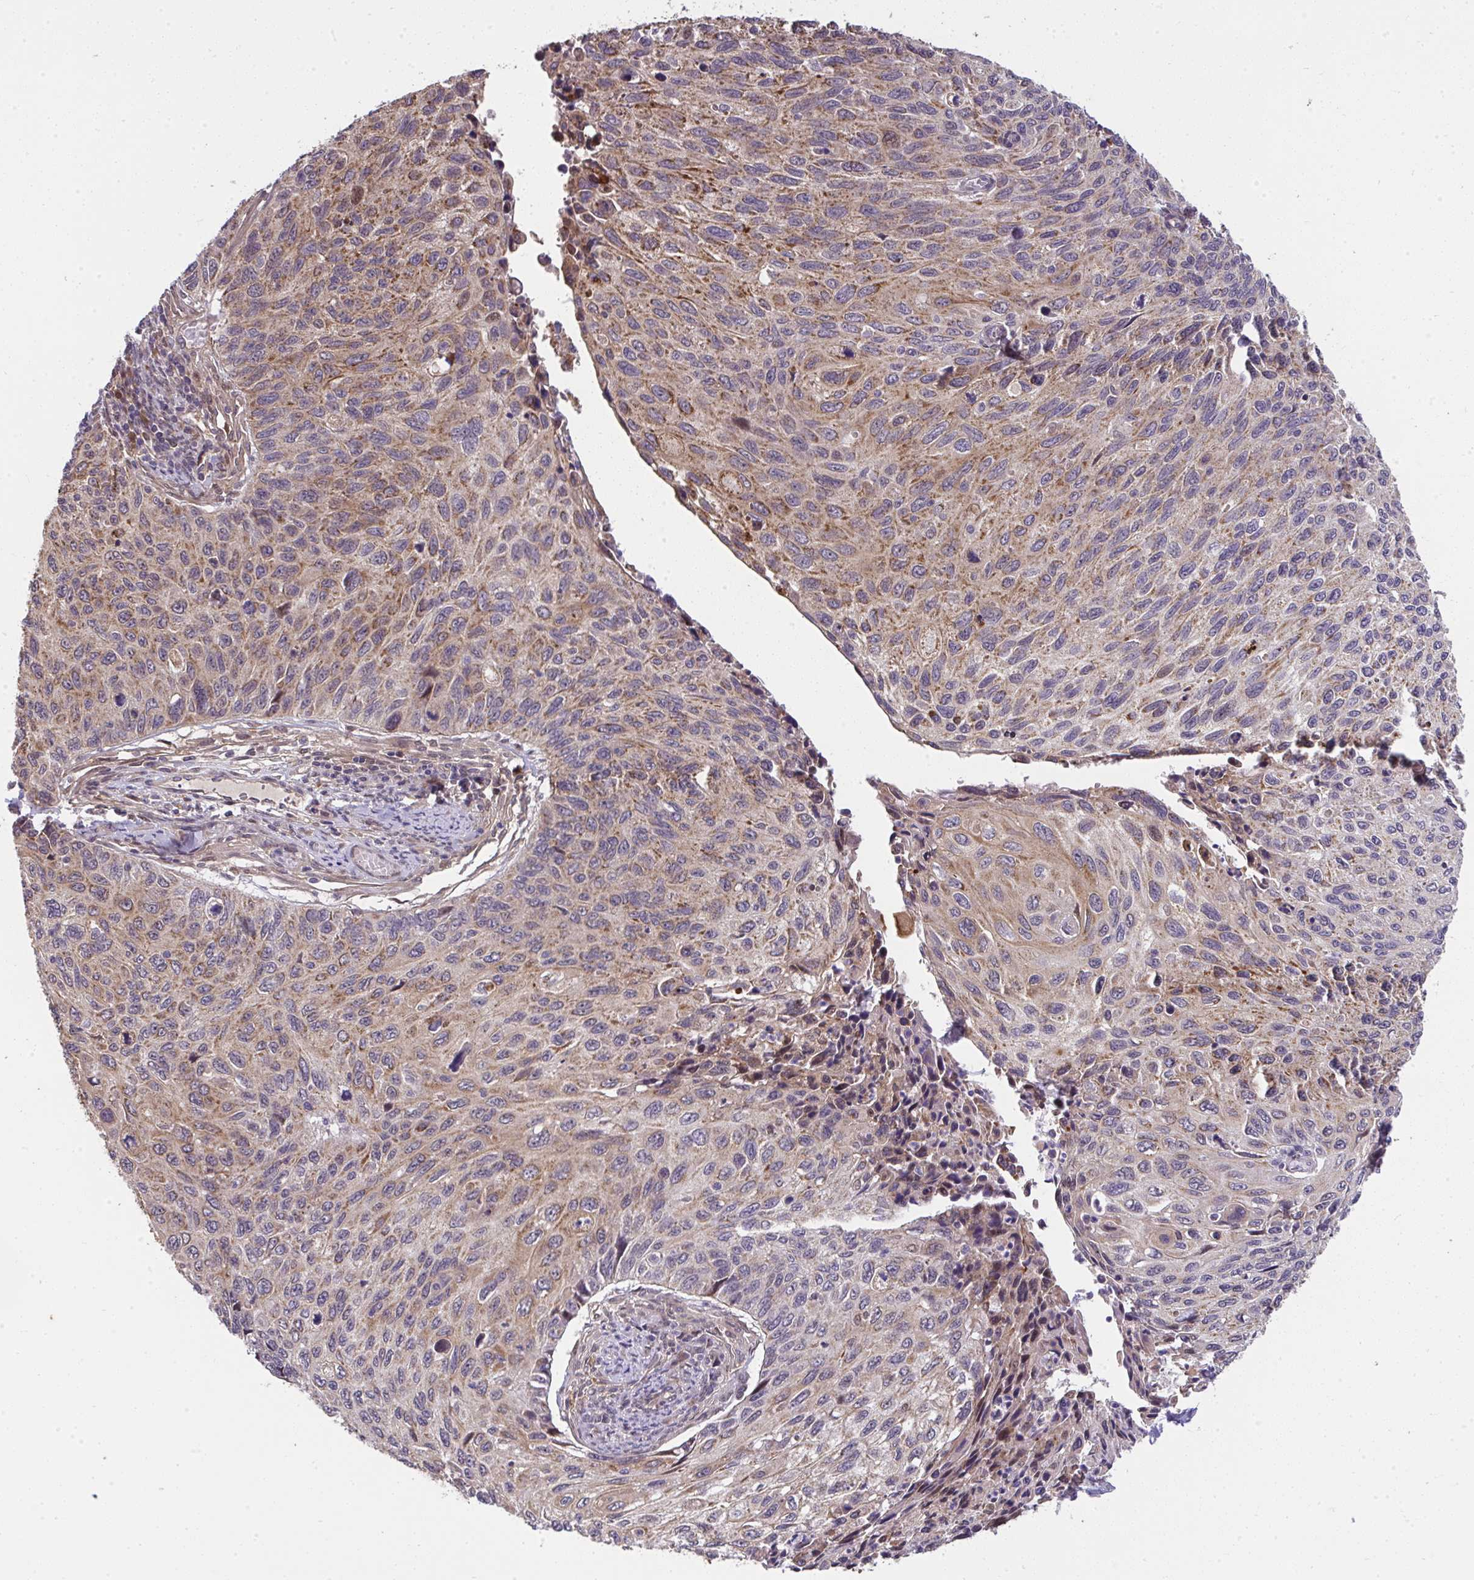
{"staining": {"intensity": "moderate", "quantity": "25%-75%", "location": "cytoplasmic/membranous"}, "tissue": "cervical cancer", "cell_type": "Tumor cells", "image_type": "cancer", "snomed": [{"axis": "morphology", "description": "Squamous cell carcinoma, NOS"}, {"axis": "topography", "description": "Cervix"}], "caption": "Brown immunohistochemical staining in human squamous cell carcinoma (cervical) demonstrates moderate cytoplasmic/membranous expression in about 25%-75% of tumor cells. (Stains: DAB in brown, nuclei in blue, Microscopy: brightfield microscopy at high magnification).", "gene": "RDH14", "patient": {"sex": "female", "age": 70}}